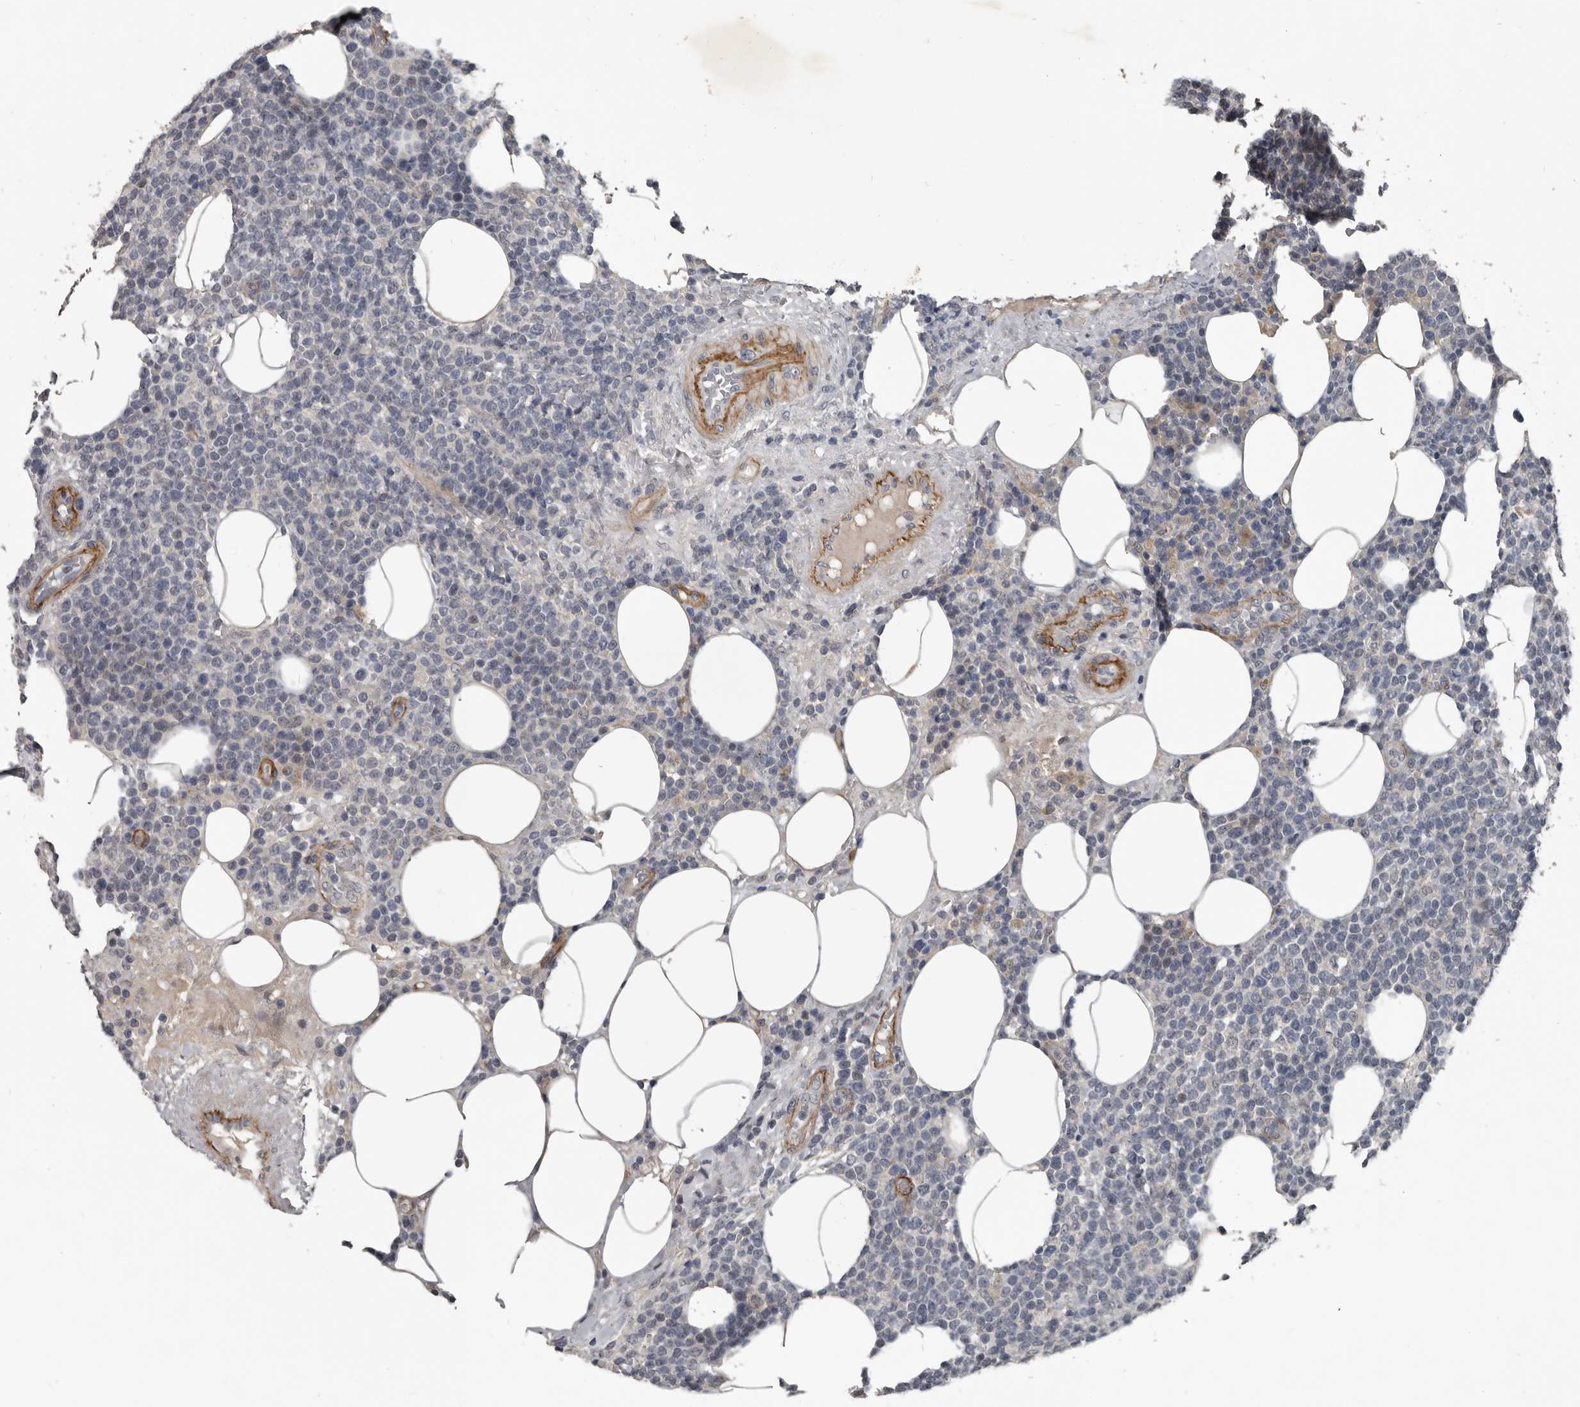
{"staining": {"intensity": "negative", "quantity": "none", "location": "none"}, "tissue": "lymphoma", "cell_type": "Tumor cells", "image_type": "cancer", "snomed": [{"axis": "morphology", "description": "Malignant lymphoma, non-Hodgkin's type, High grade"}, {"axis": "topography", "description": "Lymph node"}], "caption": "Lymphoma stained for a protein using immunohistochemistry shows no expression tumor cells.", "gene": "C1orf216", "patient": {"sex": "male", "age": 61}}